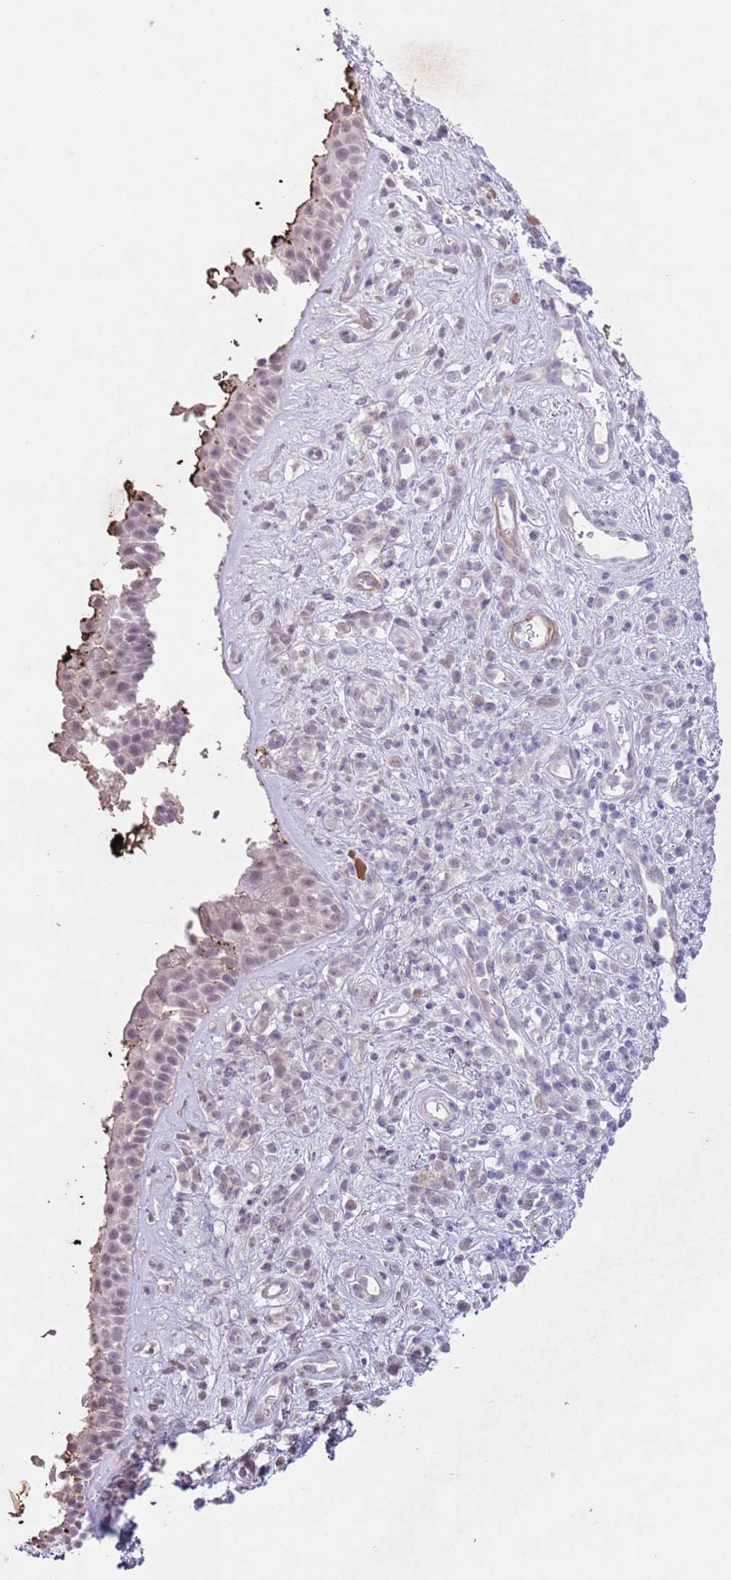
{"staining": {"intensity": "weak", "quantity": ">75%", "location": "nuclear"}, "tissue": "nasopharynx", "cell_type": "Respiratory epithelial cells", "image_type": "normal", "snomed": [{"axis": "morphology", "description": "Normal tissue, NOS"}, {"axis": "morphology", "description": "Squamous cell carcinoma, NOS"}, {"axis": "topography", "description": "Nasopharynx"}, {"axis": "topography", "description": "Head-Neck"}], "caption": "Weak nuclear staining is present in approximately >75% of respiratory epithelial cells in benign nasopharynx. Using DAB (brown) and hematoxylin (blue) stains, captured at high magnification using brightfield microscopy.", "gene": "CCNI", "patient": {"sex": "male", "age": 85}}